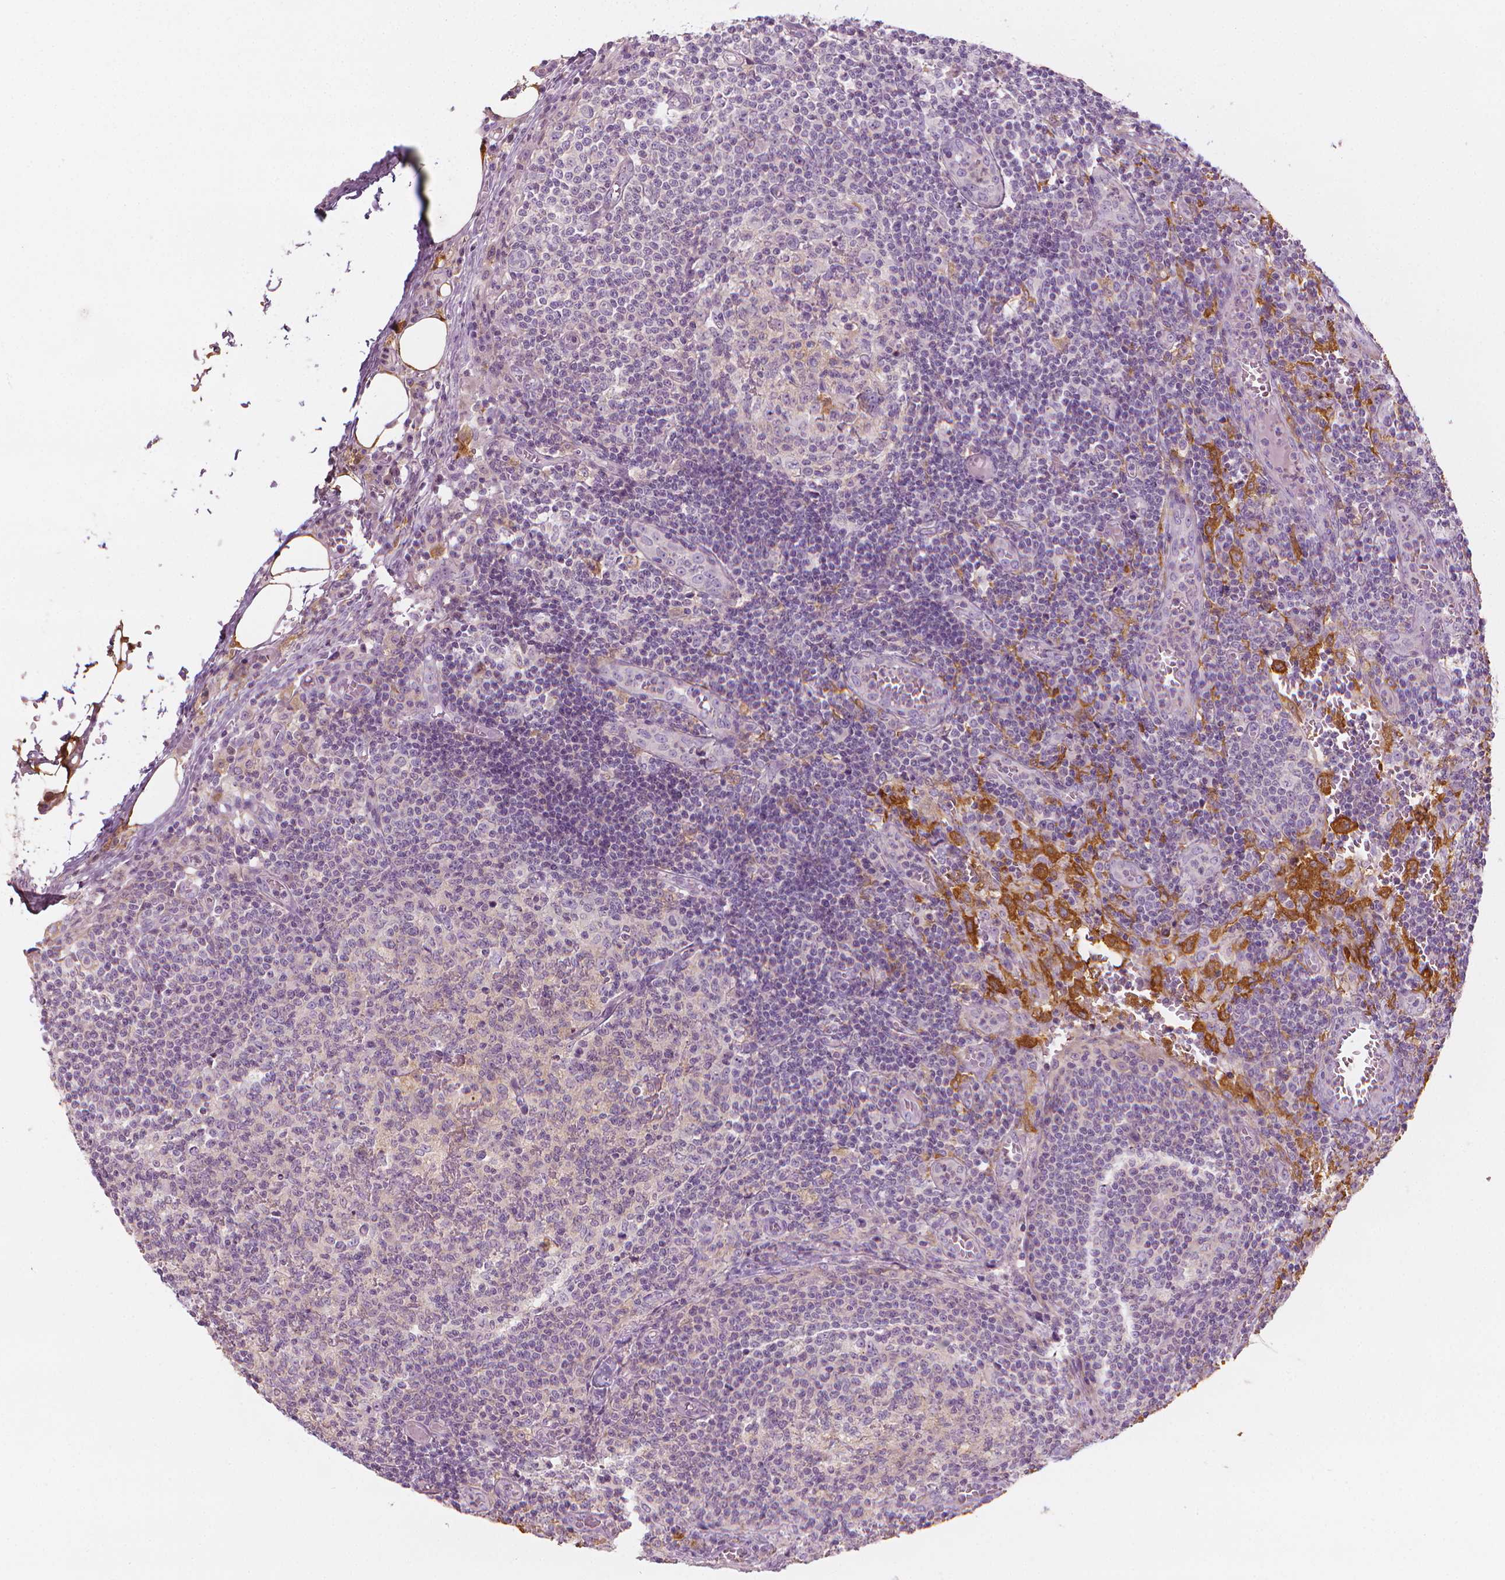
{"staining": {"intensity": "negative", "quantity": "none", "location": "none"}, "tissue": "lymph node", "cell_type": "Germinal center cells", "image_type": "normal", "snomed": [{"axis": "morphology", "description": "Normal tissue, NOS"}, {"axis": "topography", "description": "Lymph node"}], "caption": "Immunohistochemistry (IHC) of unremarkable human lymph node demonstrates no staining in germinal center cells. Nuclei are stained in blue.", "gene": "SHMT1", "patient": {"sex": "male", "age": 62}}